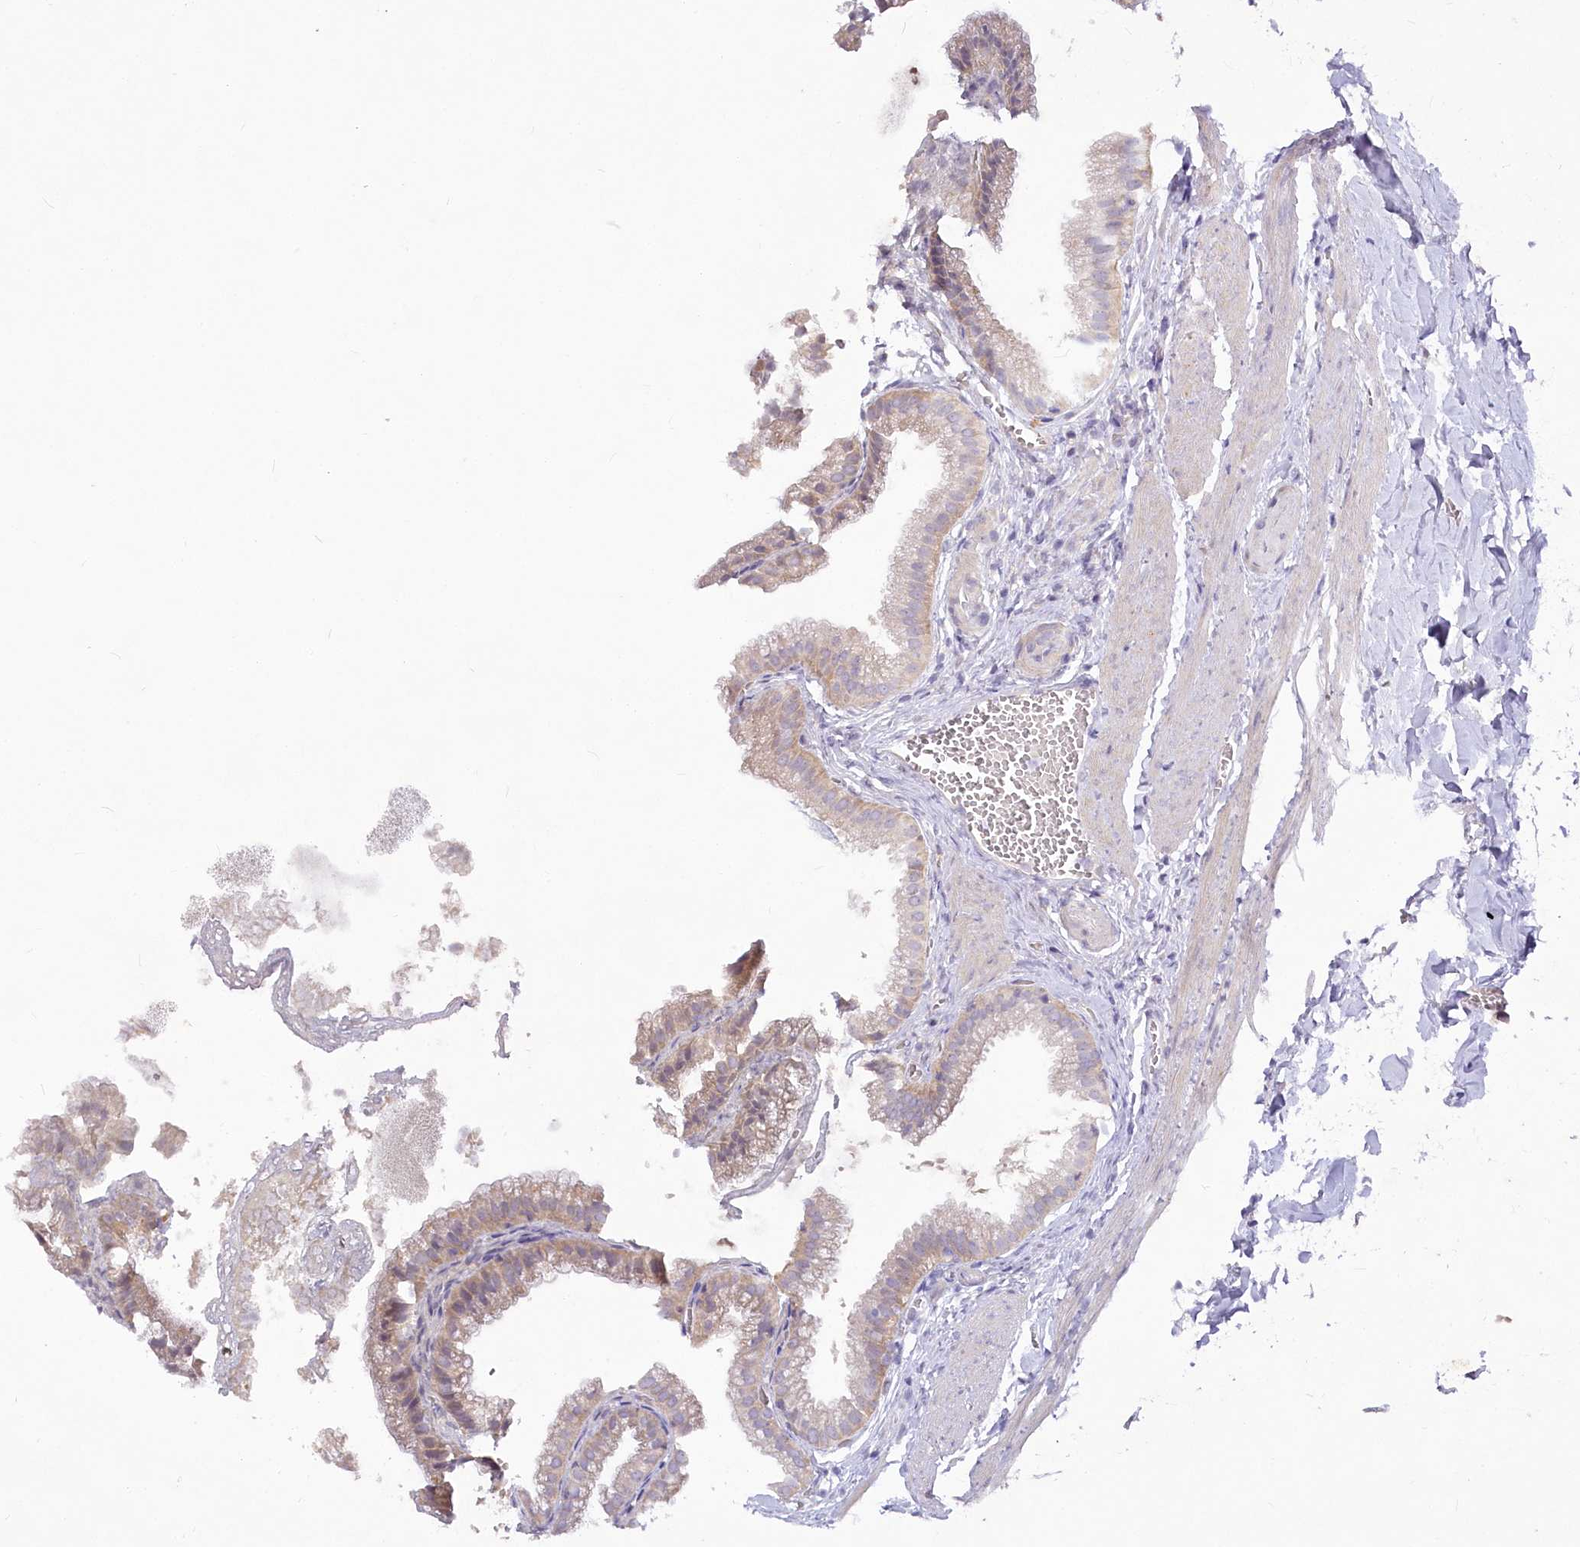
{"staining": {"intensity": "weak", "quantity": "25%-75%", "location": "cytoplasmic/membranous"}, "tissue": "gallbladder", "cell_type": "Glandular cells", "image_type": "normal", "snomed": [{"axis": "morphology", "description": "Normal tissue, NOS"}, {"axis": "topography", "description": "Gallbladder"}], "caption": "Weak cytoplasmic/membranous protein positivity is identified in approximately 25%-75% of glandular cells in gallbladder. Using DAB (brown) and hematoxylin (blue) stains, captured at high magnification using brightfield microscopy.", "gene": "EFHC2", "patient": {"sex": "male", "age": 38}}